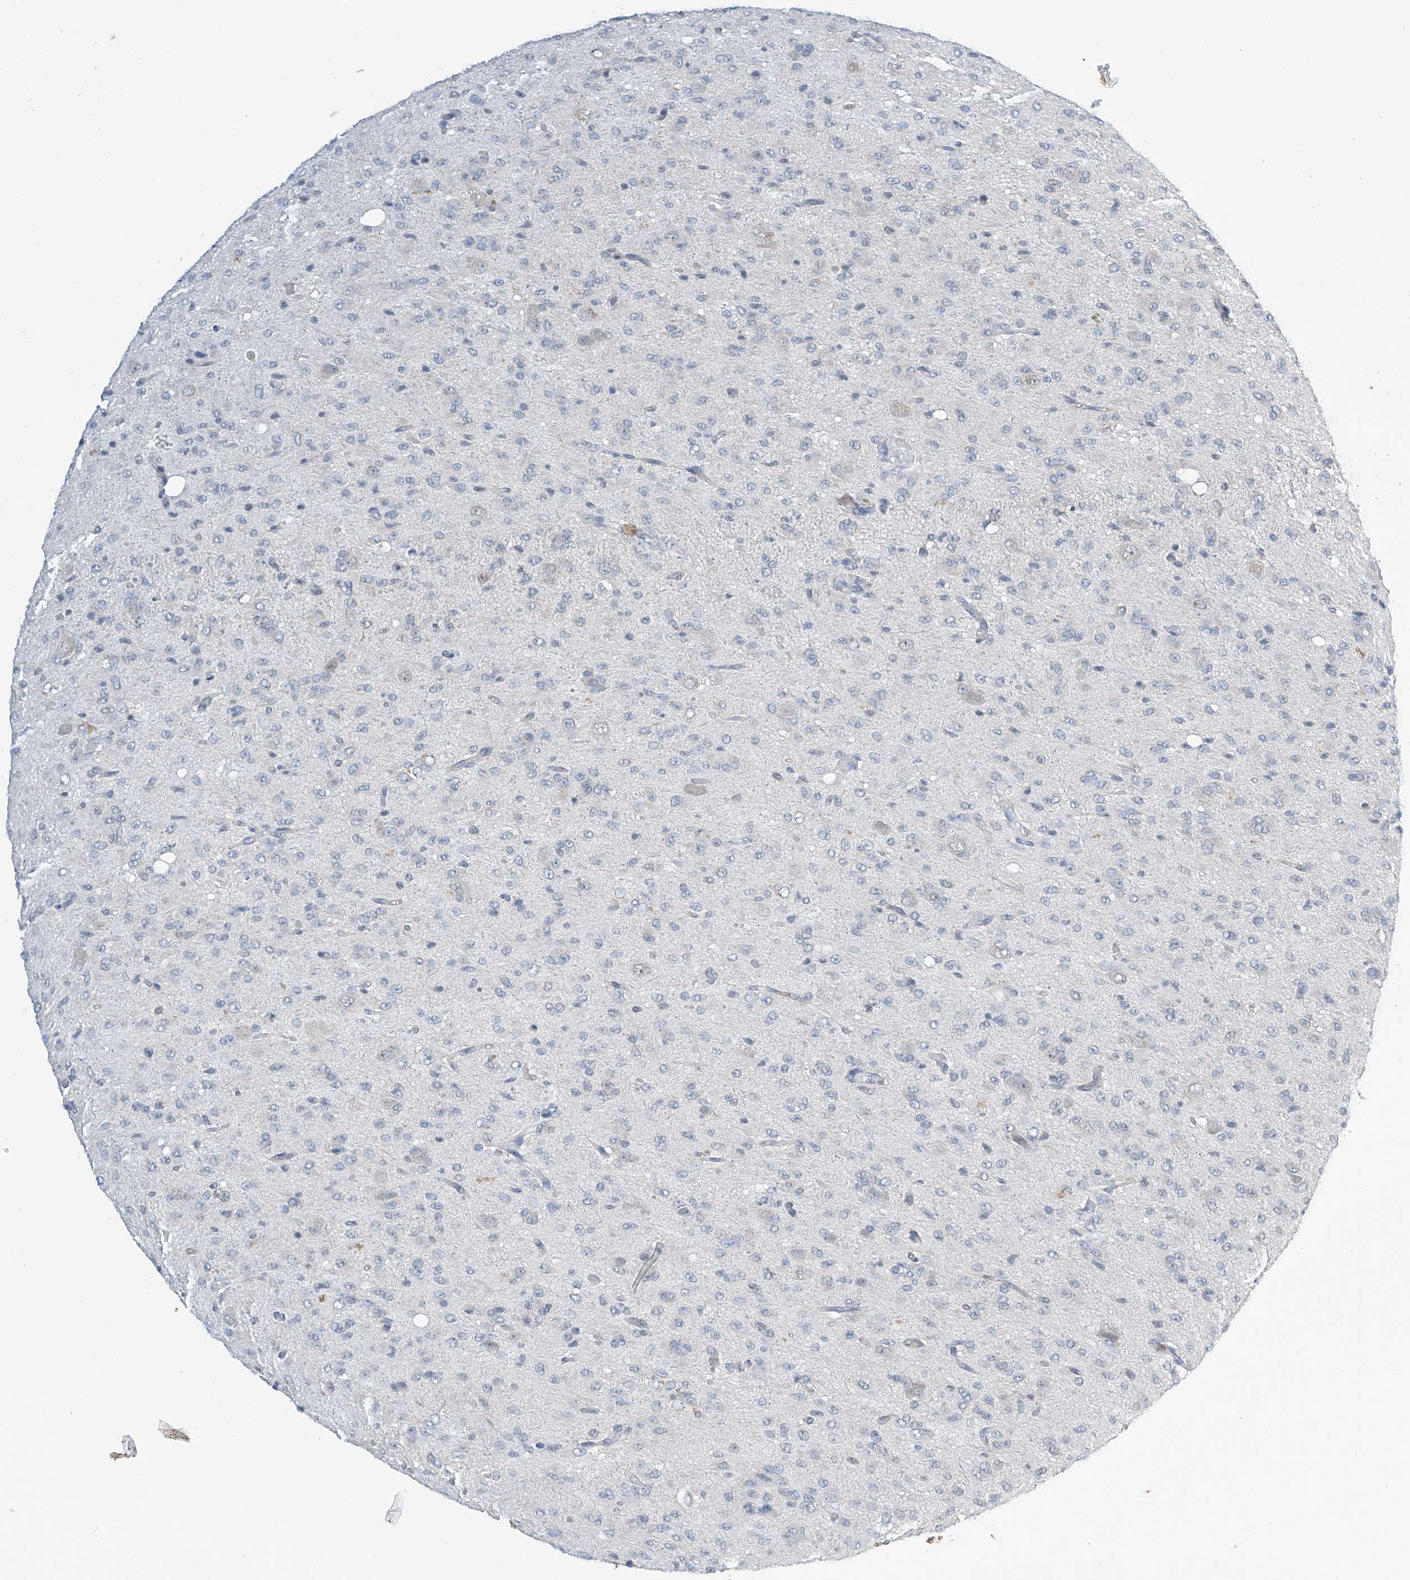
{"staining": {"intensity": "negative", "quantity": "none", "location": "none"}, "tissue": "glioma", "cell_type": "Tumor cells", "image_type": "cancer", "snomed": [{"axis": "morphology", "description": "Glioma, malignant, High grade"}, {"axis": "topography", "description": "Brain"}], "caption": "Malignant glioma (high-grade) stained for a protein using IHC exhibits no positivity tumor cells.", "gene": "APLF", "patient": {"sex": "female", "age": 59}}